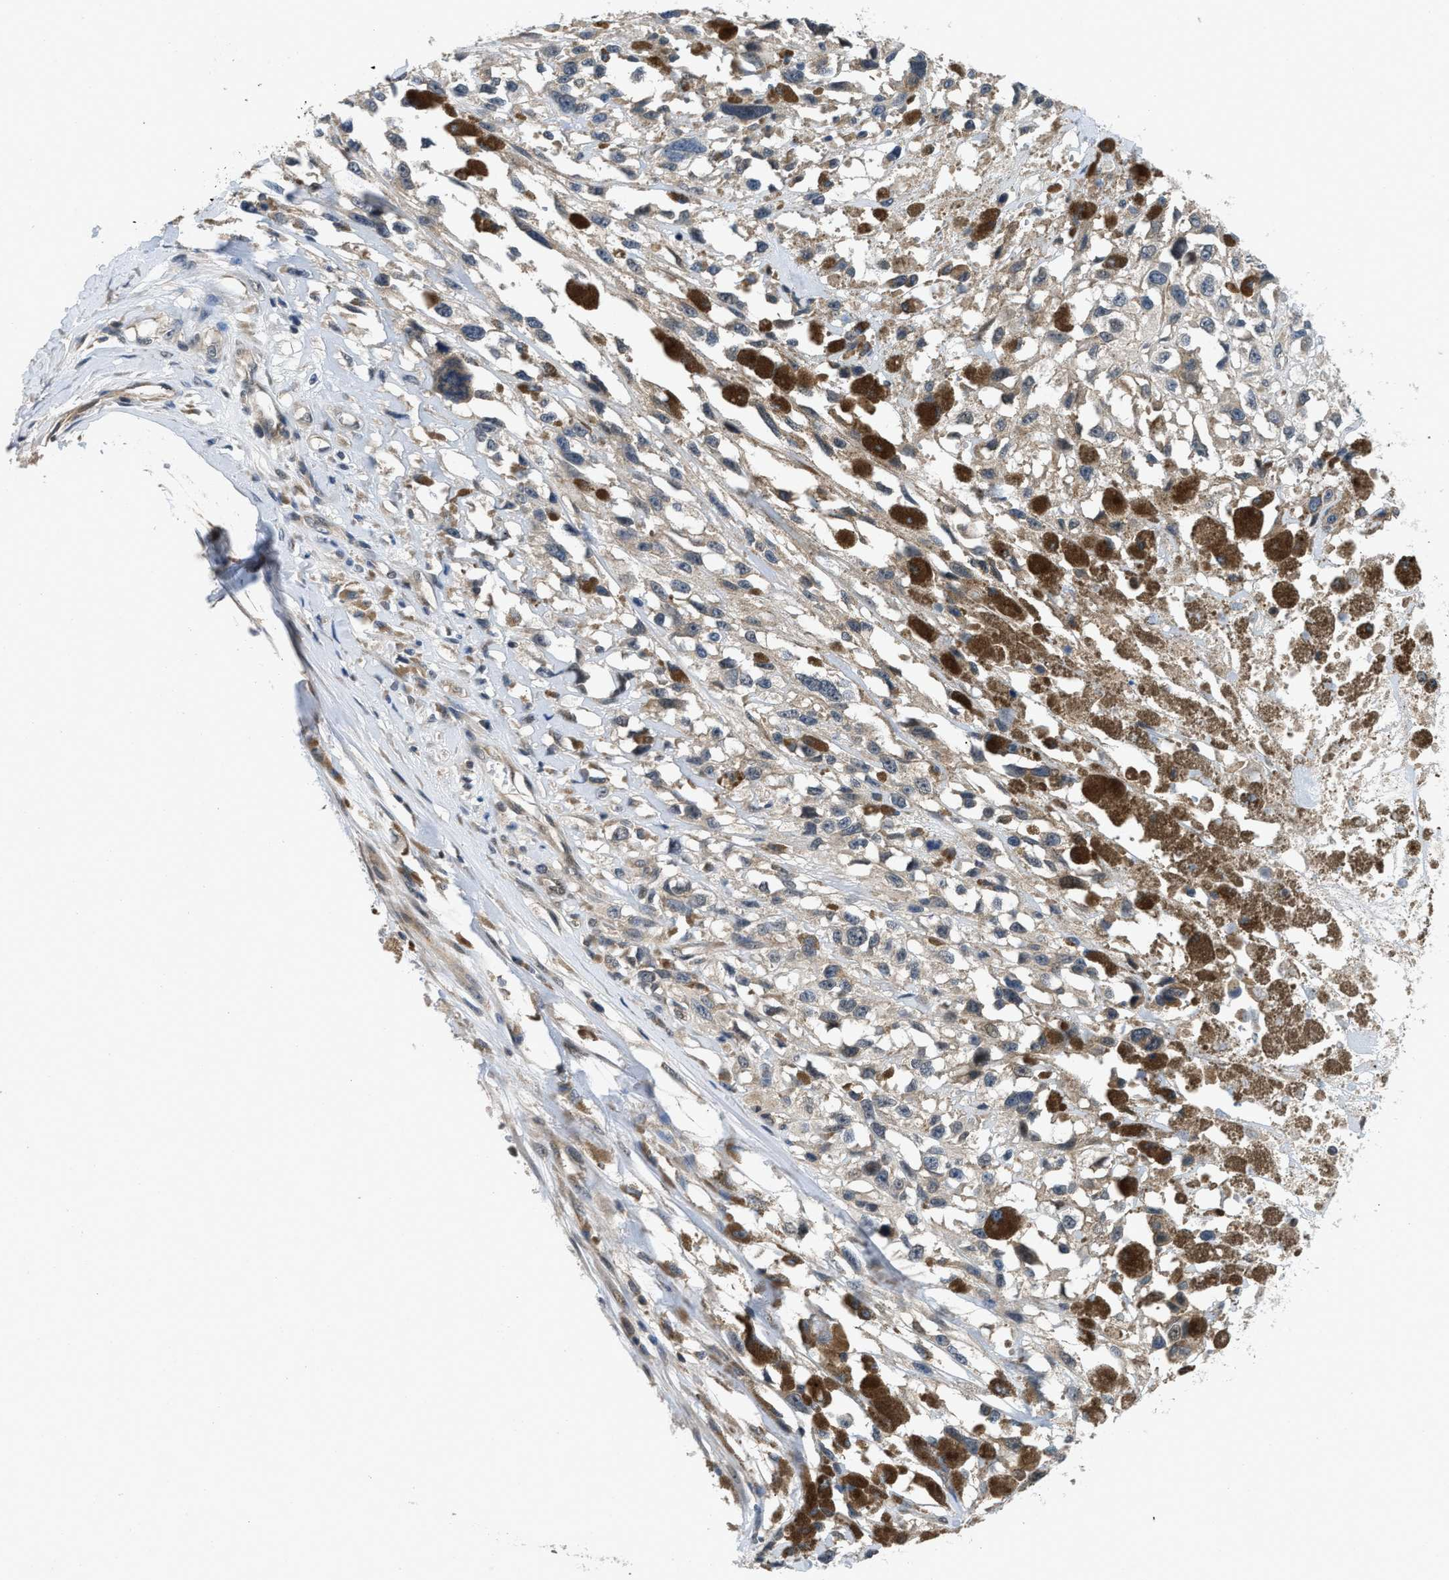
{"staining": {"intensity": "weak", "quantity": "25%-75%", "location": "cytoplasmic/membranous"}, "tissue": "melanoma", "cell_type": "Tumor cells", "image_type": "cancer", "snomed": [{"axis": "morphology", "description": "Malignant melanoma, Metastatic site"}, {"axis": "topography", "description": "Lymph node"}], "caption": "High-magnification brightfield microscopy of melanoma stained with DAB (3,3'-diaminobenzidine) (brown) and counterstained with hematoxylin (blue). tumor cells exhibit weak cytoplasmic/membranous expression is identified in approximately25%-75% of cells.", "gene": "TES", "patient": {"sex": "male", "age": 59}}